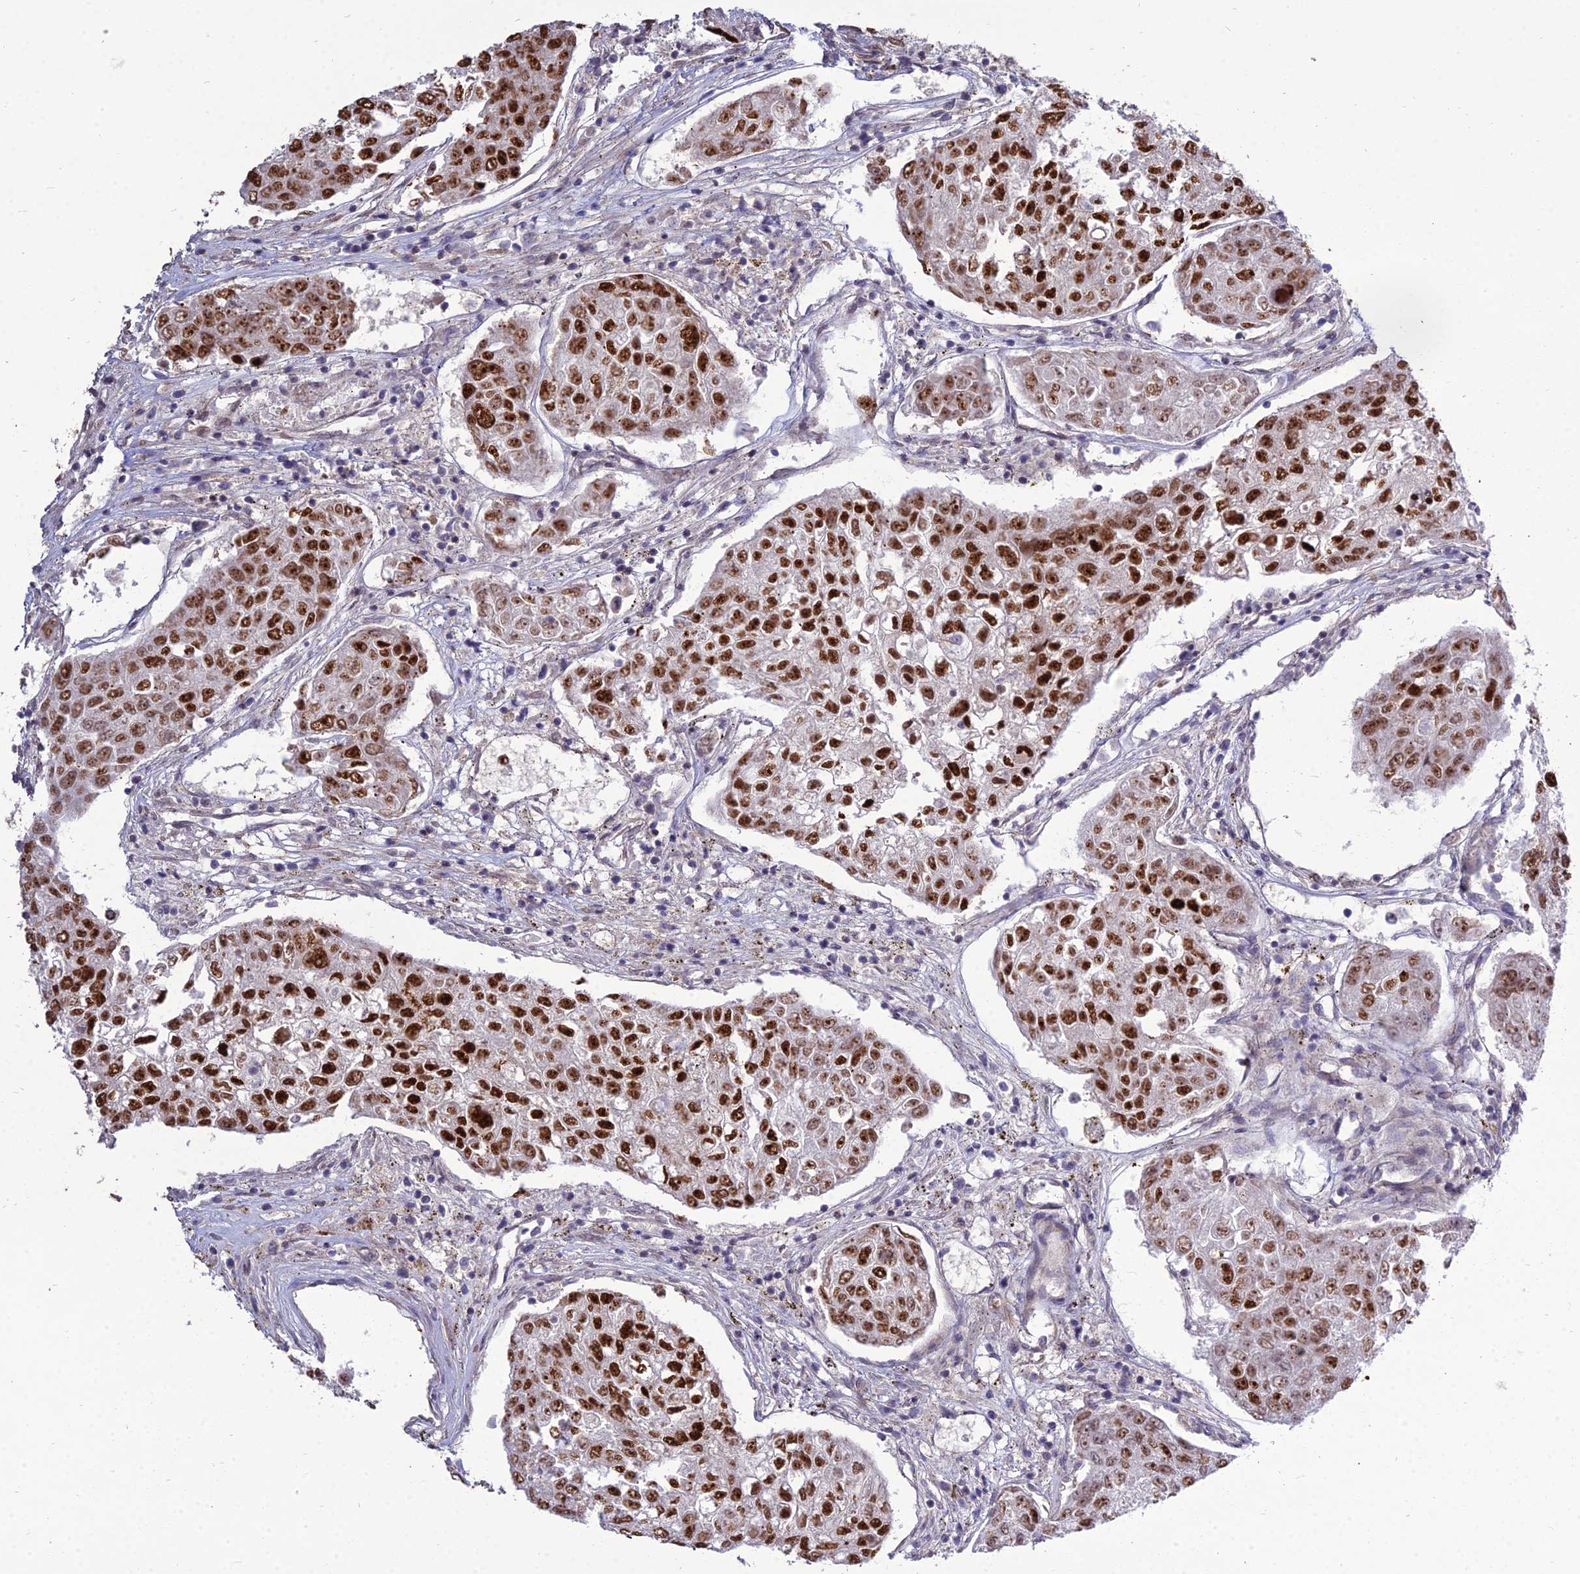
{"staining": {"intensity": "strong", "quantity": ">75%", "location": "nuclear"}, "tissue": "urothelial cancer", "cell_type": "Tumor cells", "image_type": "cancer", "snomed": [{"axis": "morphology", "description": "Urothelial carcinoma, High grade"}, {"axis": "topography", "description": "Lymph node"}, {"axis": "topography", "description": "Urinary bladder"}], "caption": "Immunohistochemical staining of human urothelial carcinoma (high-grade) reveals high levels of strong nuclear protein expression in about >75% of tumor cells.", "gene": "TSPYL2", "patient": {"sex": "male", "age": 51}}